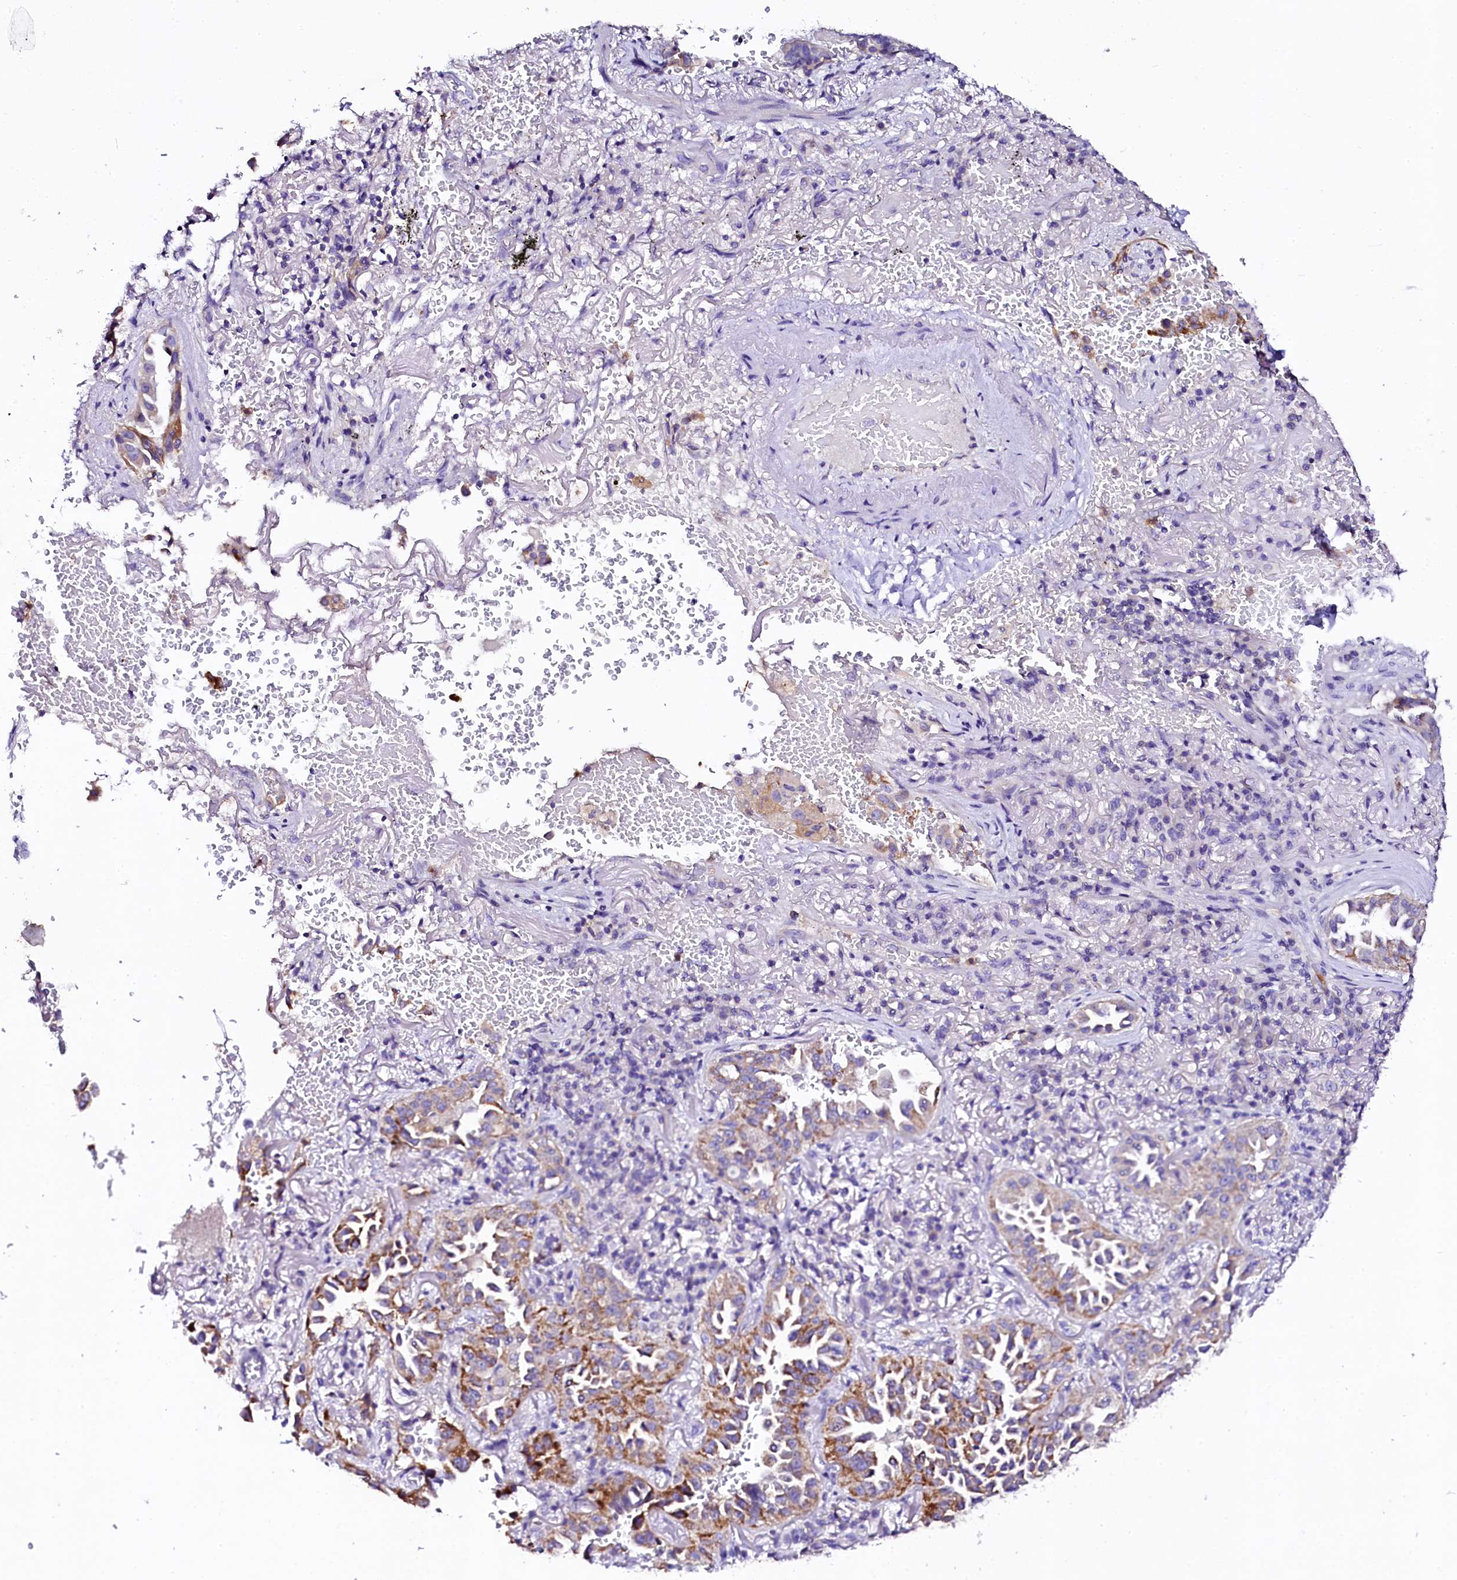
{"staining": {"intensity": "moderate", "quantity": "<25%", "location": "cytoplasmic/membranous"}, "tissue": "lung cancer", "cell_type": "Tumor cells", "image_type": "cancer", "snomed": [{"axis": "morphology", "description": "Adenocarcinoma, NOS"}, {"axis": "topography", "description": "Lung"}], "caption": "Lung cancer tissue reveals moderate cytoplasmic/membranous positivity in about <25% of tumor cells, visualized by immunohistochemistry.", "gene": "NAA16", "patient": {"sex": "female", "age": 69}}